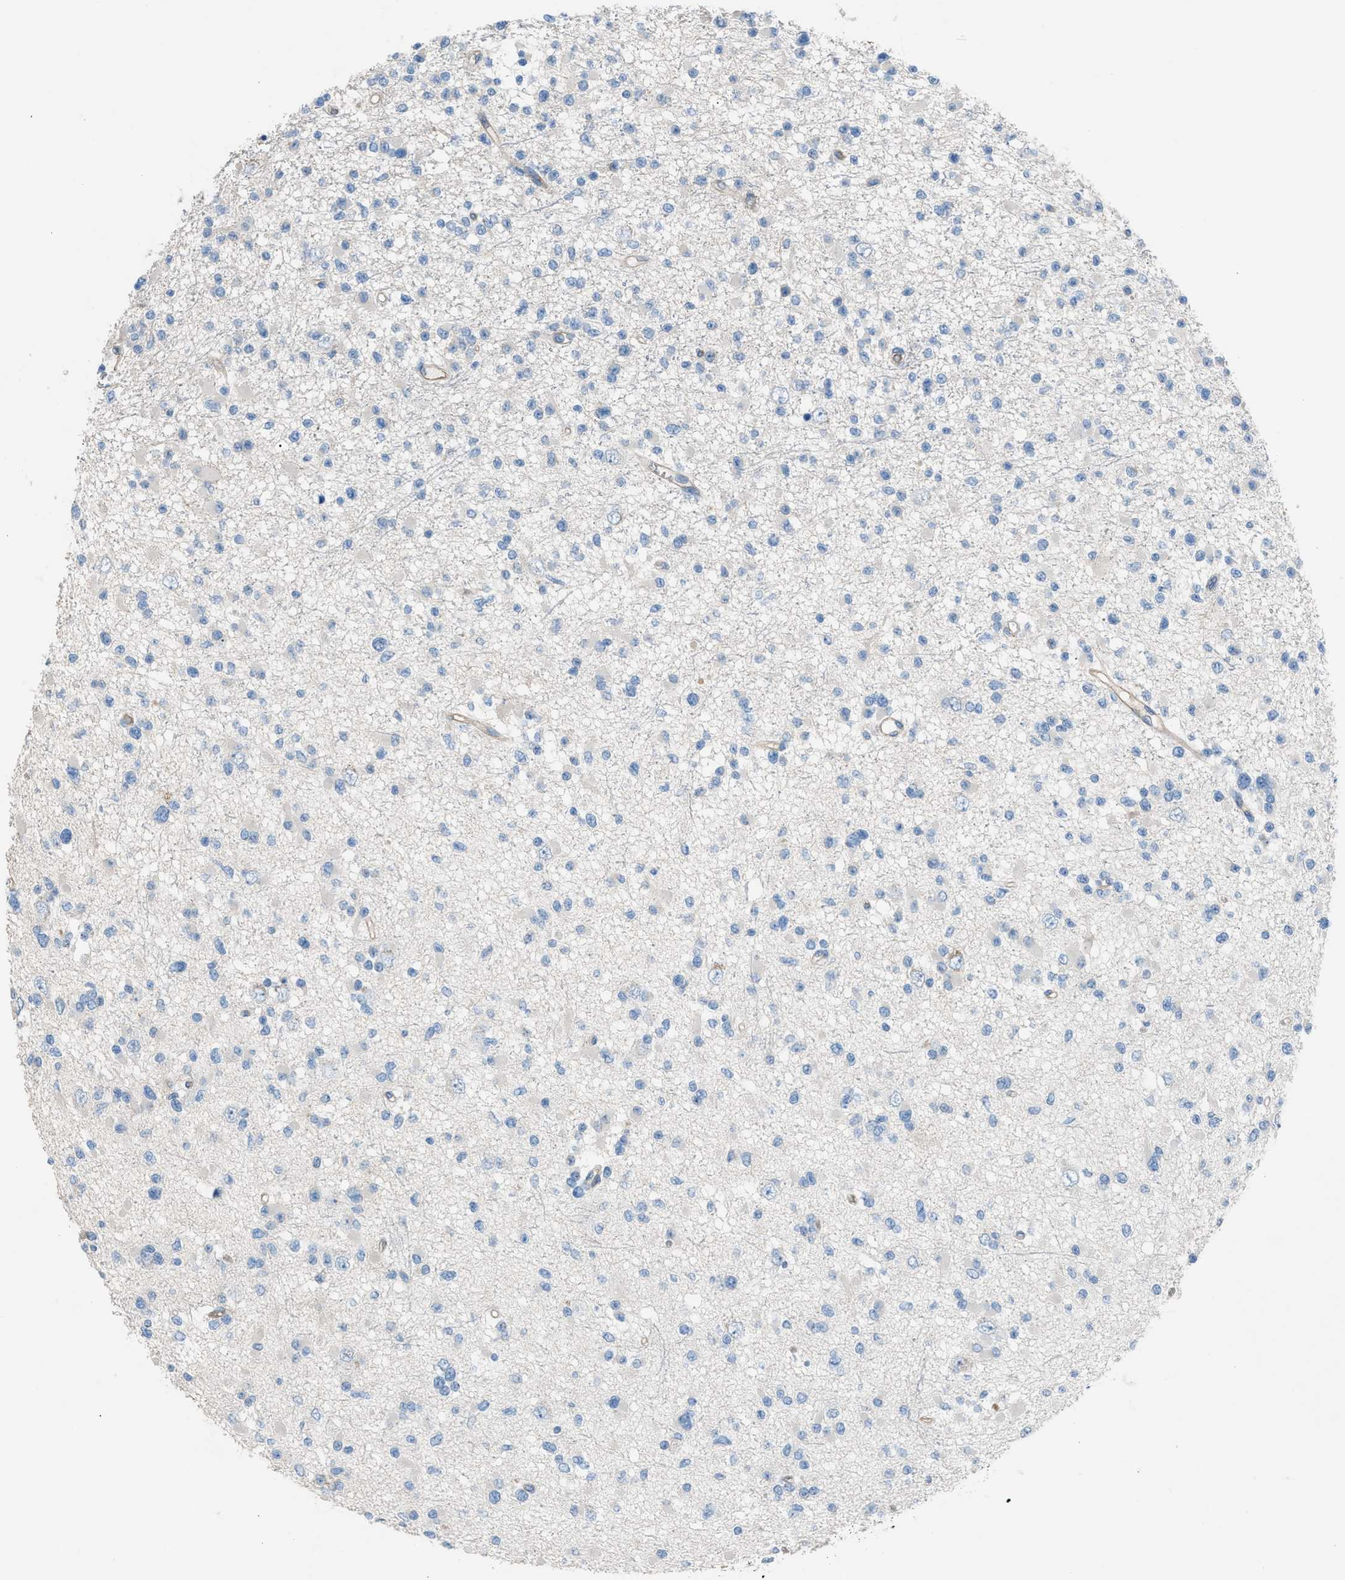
{"staining": {"intensity": "negative", "quantity": "none", "location": "none"}, "tissue": "glioma", "cell_type": "Tumor cells", "image_type": "cancer", "snomed": [{"axis": "morphology", "description": "Glioma, malignant, Low grade"}, {"axis": "topography", "description": "Brain"}], "caption": "Immunohistochemical staining of glioma reveals no significant expression in tumor cells.", "gene": "DYSF", "patient": {"sex": "female", "age": 22}}